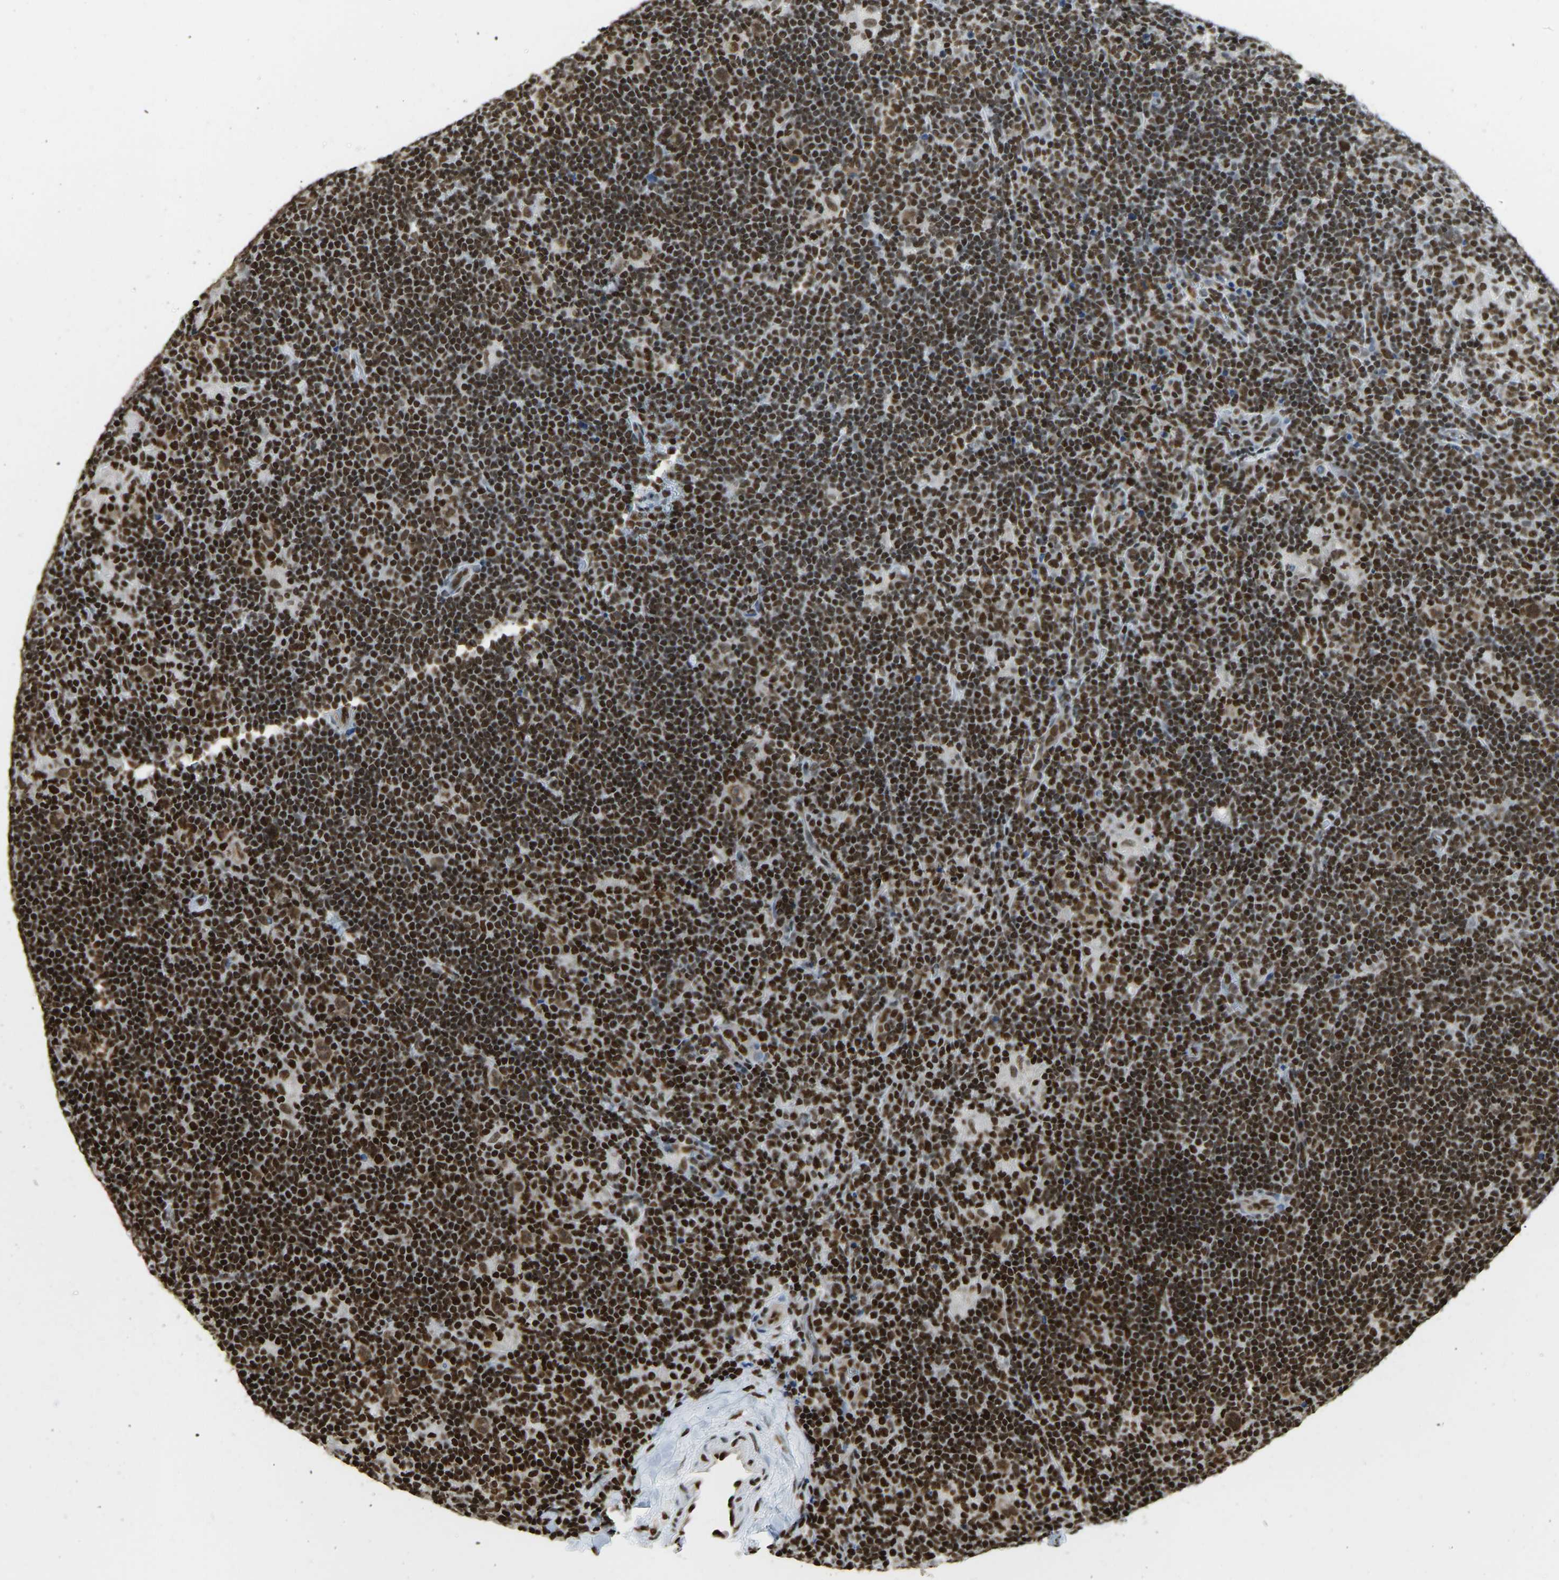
{"staining": {"intensity": "strong", "quantity": ">75%", "location": "nuclear"}, "tissue": "lymphoma", "cell_type": "Tumor cells", "image_type": "cancer", "snomed": [{"axis": "morphology", "description": "Hodgkin's disease, NOS"}, {"axis": "topography", "description": "Lymph node"}], "caption": "Immunohistochemistry (IHC) staining of Hodgkin's disease, which demonstrates high levels of strong nuclear positivity in about >75% of tumor cells indicating strong nuclear protein positivity. The staining was performed using DAB (brown) for protein detection and nuclei were counterstained in hematoxylin (blue).", "gene": "ZSCAN20", "patient": {"sex": "female", "age": 57}}